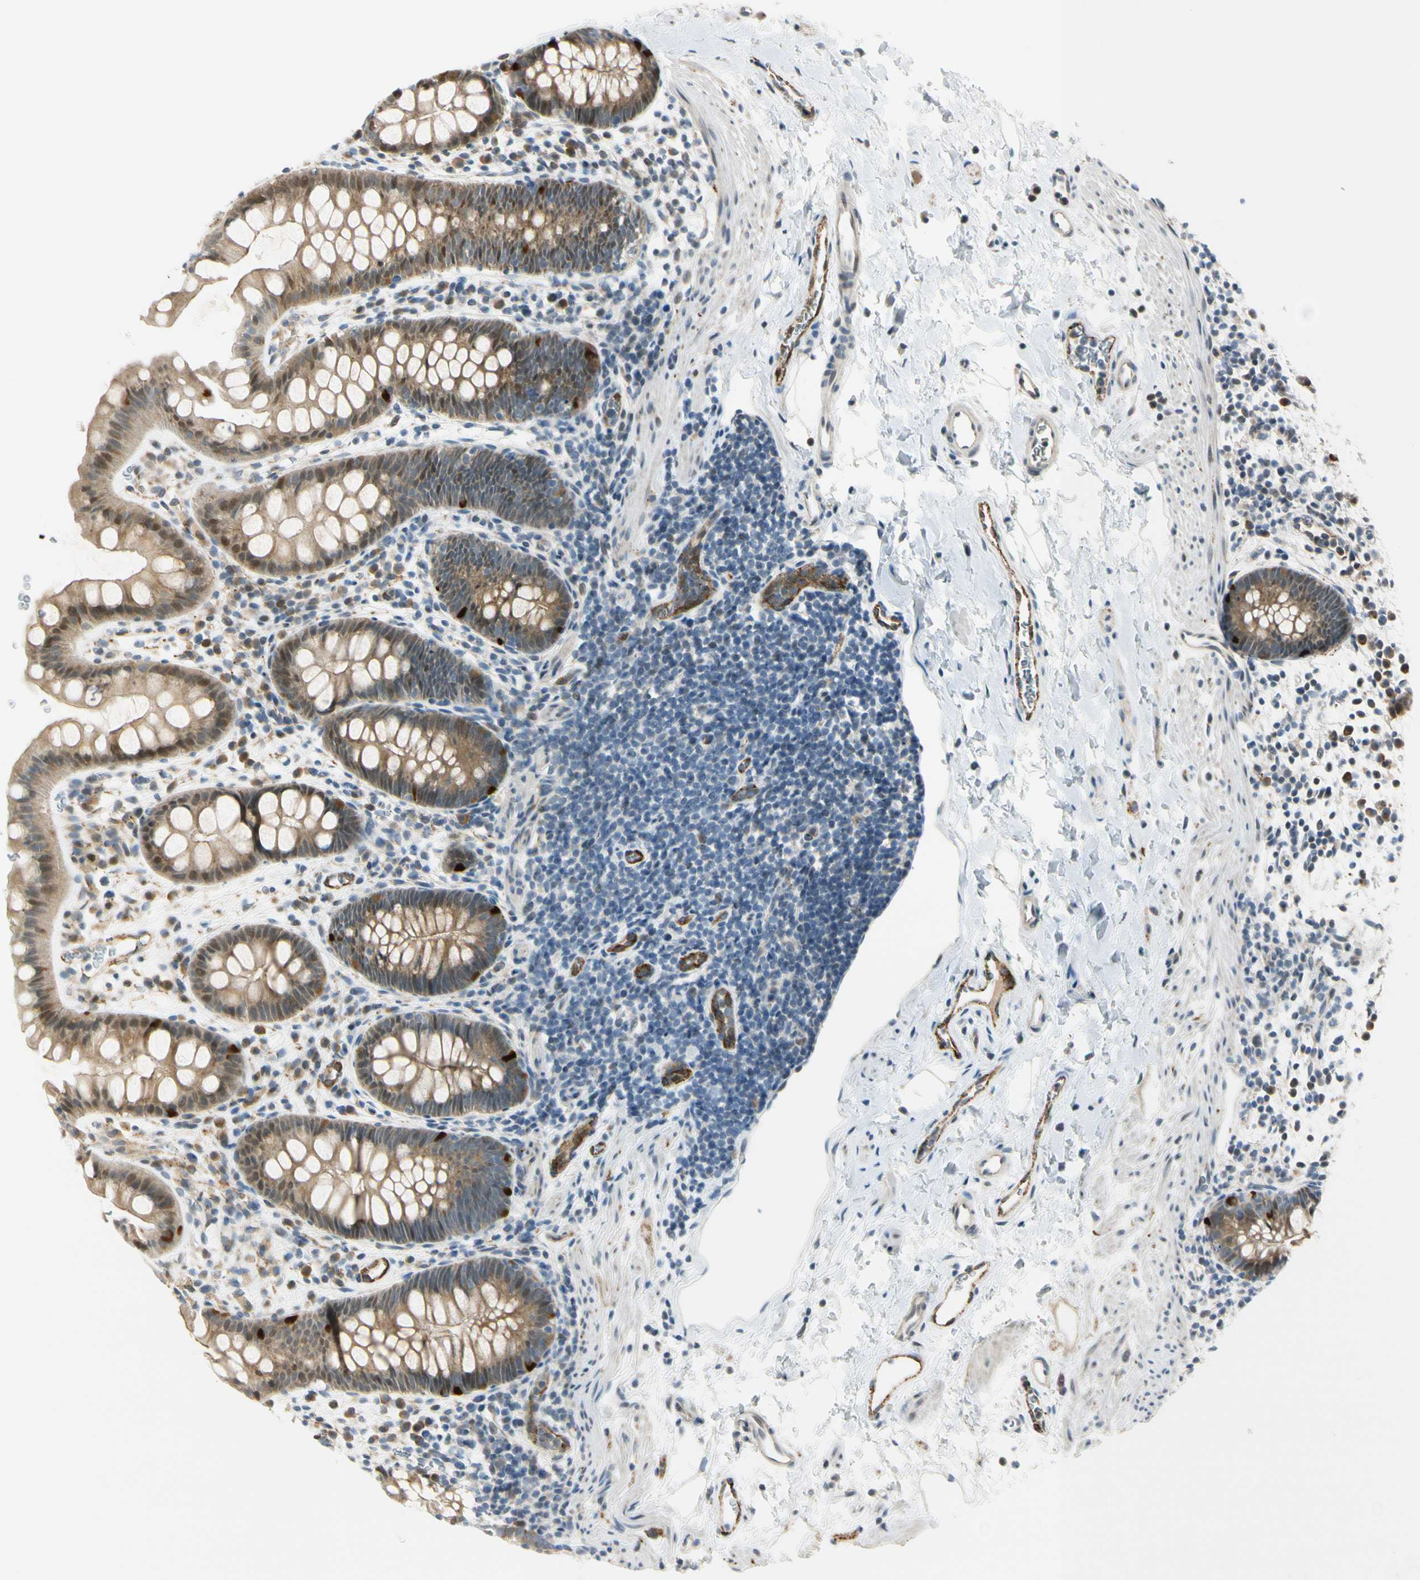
{"staining": {"intensity": "strong", "quantity": "<25%", "location": "cytoplasmic/membranous,nuclear"}, "tissue": "rectum", "cell_type": "Glandular cells", "image_type": "normal", "snomed": [{"axis": "morphology", "description": "Normal tissue, NOS"}, {"axis": "topography", "description": "Rectum"}], "caption": "Protein staining of unremarkable rectum shows strong cytoplasmic/membranous,nuclear staining in approximately <25% of glandular cells.", "gene": "NPDC1", "patient": {"sex": "female", "age": 24}}